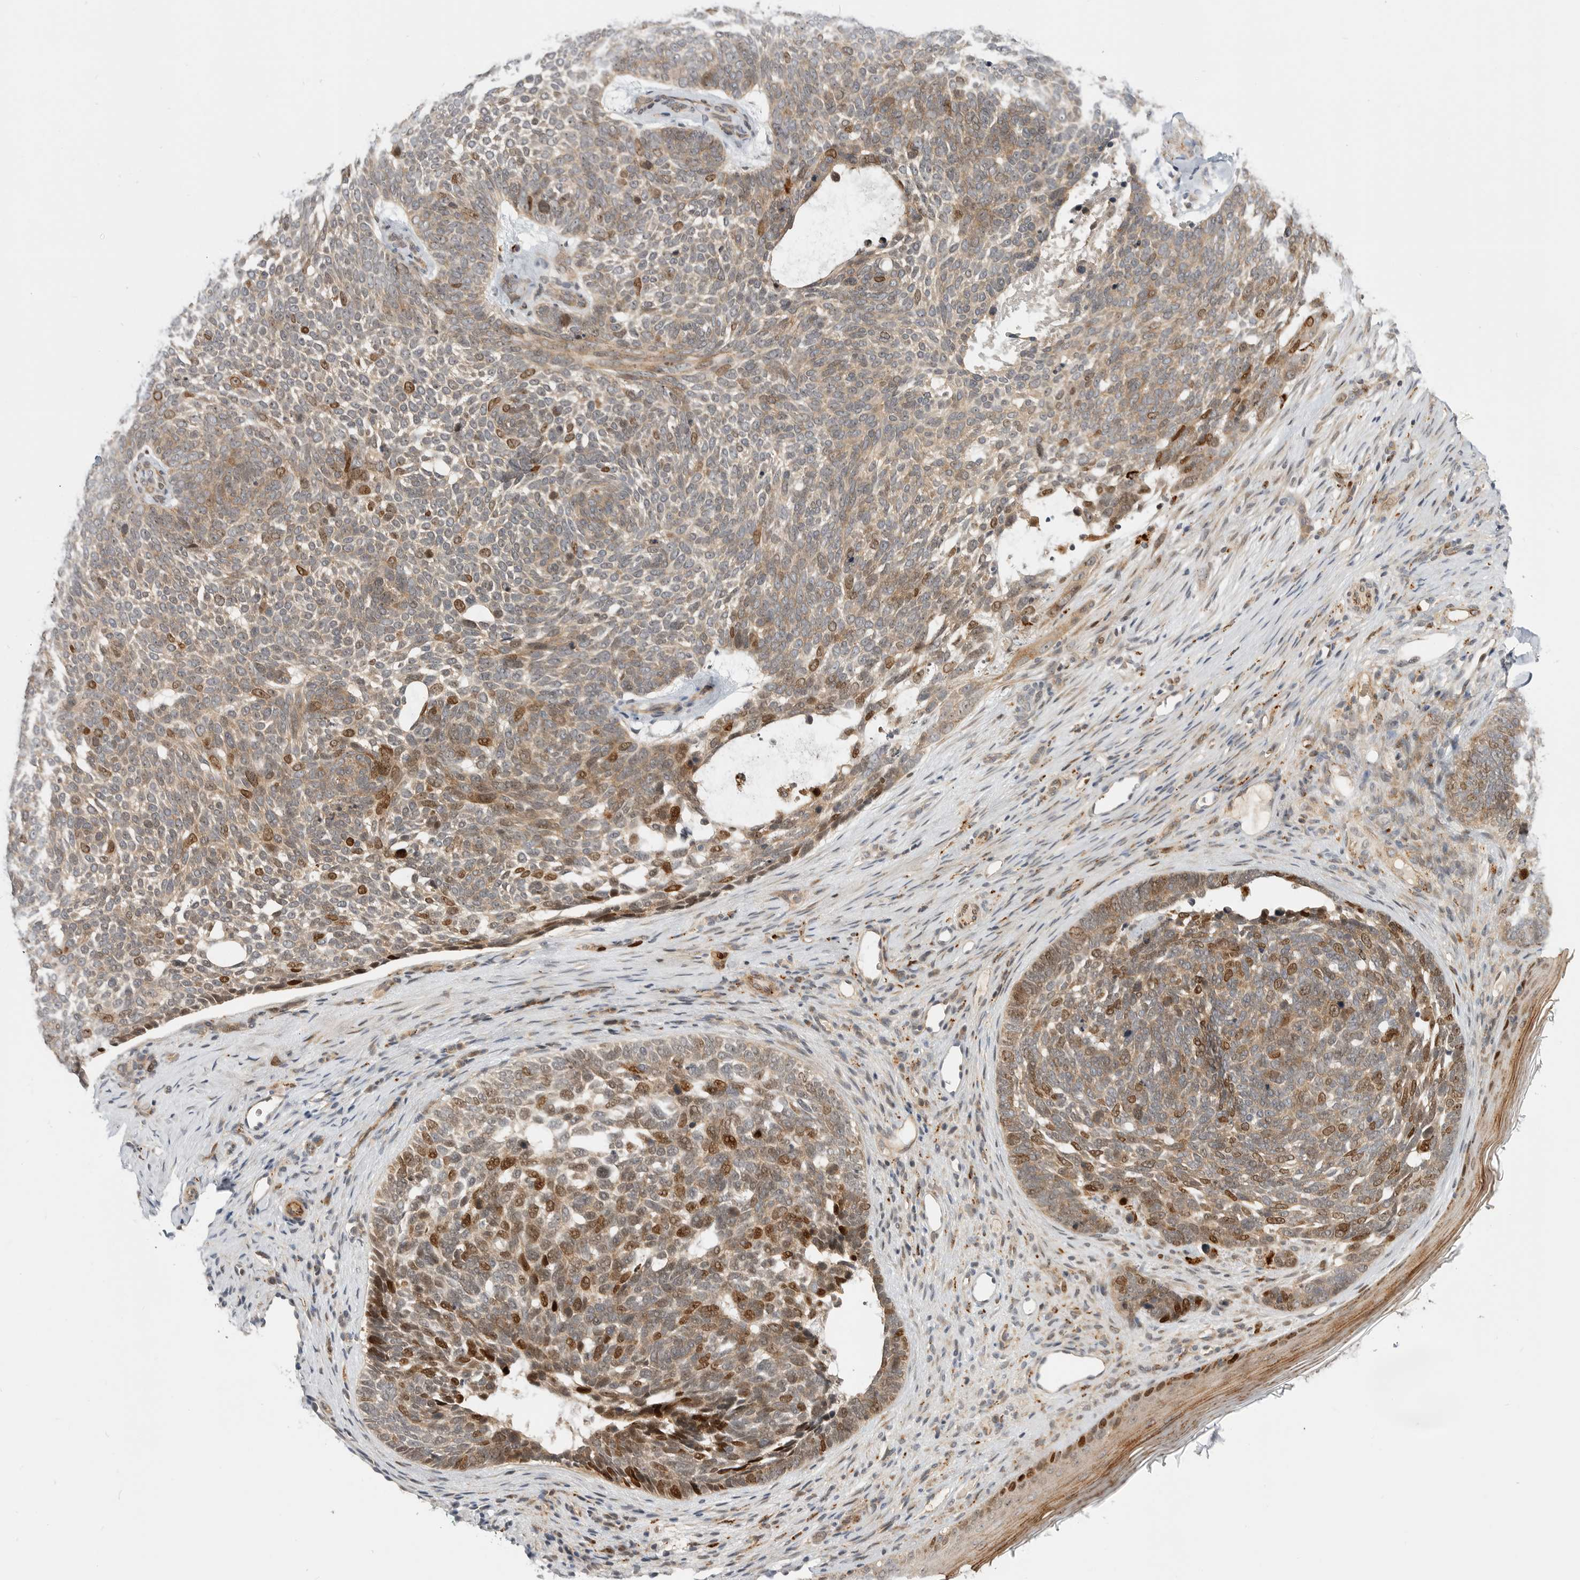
{"staining": {"intensity": "moderate", "quantity": "25%-75%", "location": "cytoplasmic/membranous,nuclear"}, "tissue": "skin cancer", "cell_type": "Tumor cells", "image_type": "cancer", "snomed": [{"axis": "morphology", "description": "Basal cell carcinoma"}, {"axis": "topography", "description": "Skin"}], "caption": "Immunohistochemistry (IHC) photomicrograph of neoplastic tissue: human basal cell carcinoma (skin) stained using immunohistochemistry demonstrates medium levels of moderate protein expression localized specifically in the cytoplasmic/membranous and nuclear of tumor cells, appearing as a cytoplasmic/membranous and nuclear brown color.", "gene": "CSNK1G3", "patient": {"sex": "female", "age": 85}}